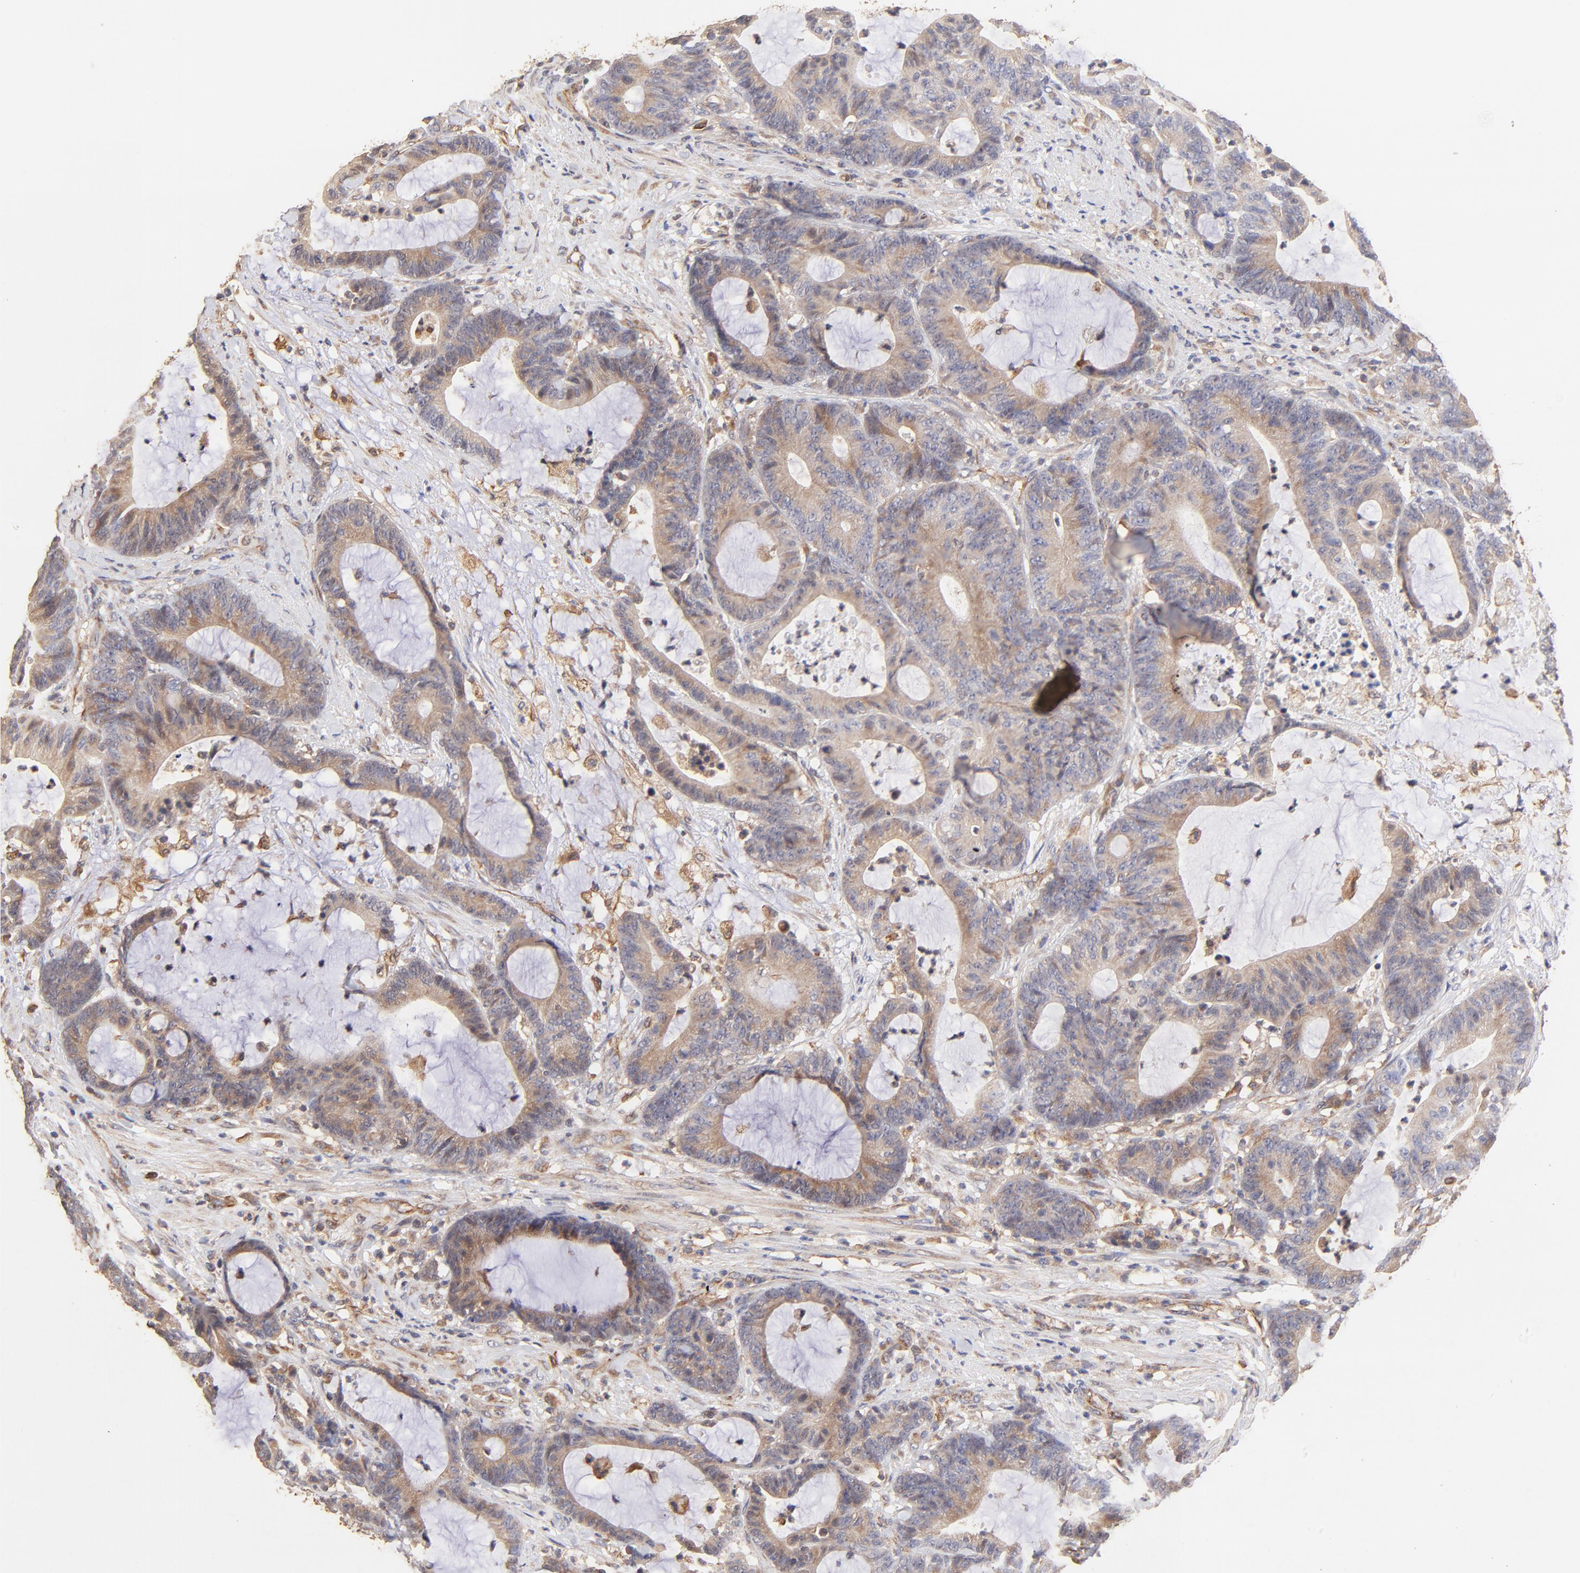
{"staining": {"intensity": "weak", "quantity": ">75%", "location": "cytoplasmic/membranous"}, "tissue": "colorectal cancer", "cell_type": "Tumor cells", "image_type": "cancer", "snomed": [{"axis": "morphology", "description": "Adenocarcinoma, NOS"}, {"axis": "topography", "description": "Colon"}], "caption": "Immunohistochemistry photomicrograph of neoplastic tissue: colorectal adenocarcinoma stained using IHC shows low levels of weak protein expression localized specifically in the cytoplasmic/membranous of tumor cells, appearing as a cytoplasmic/membranous brown color.", "gene": "TNFAIP3", "patient": {"sex": "female", "age": 84}}